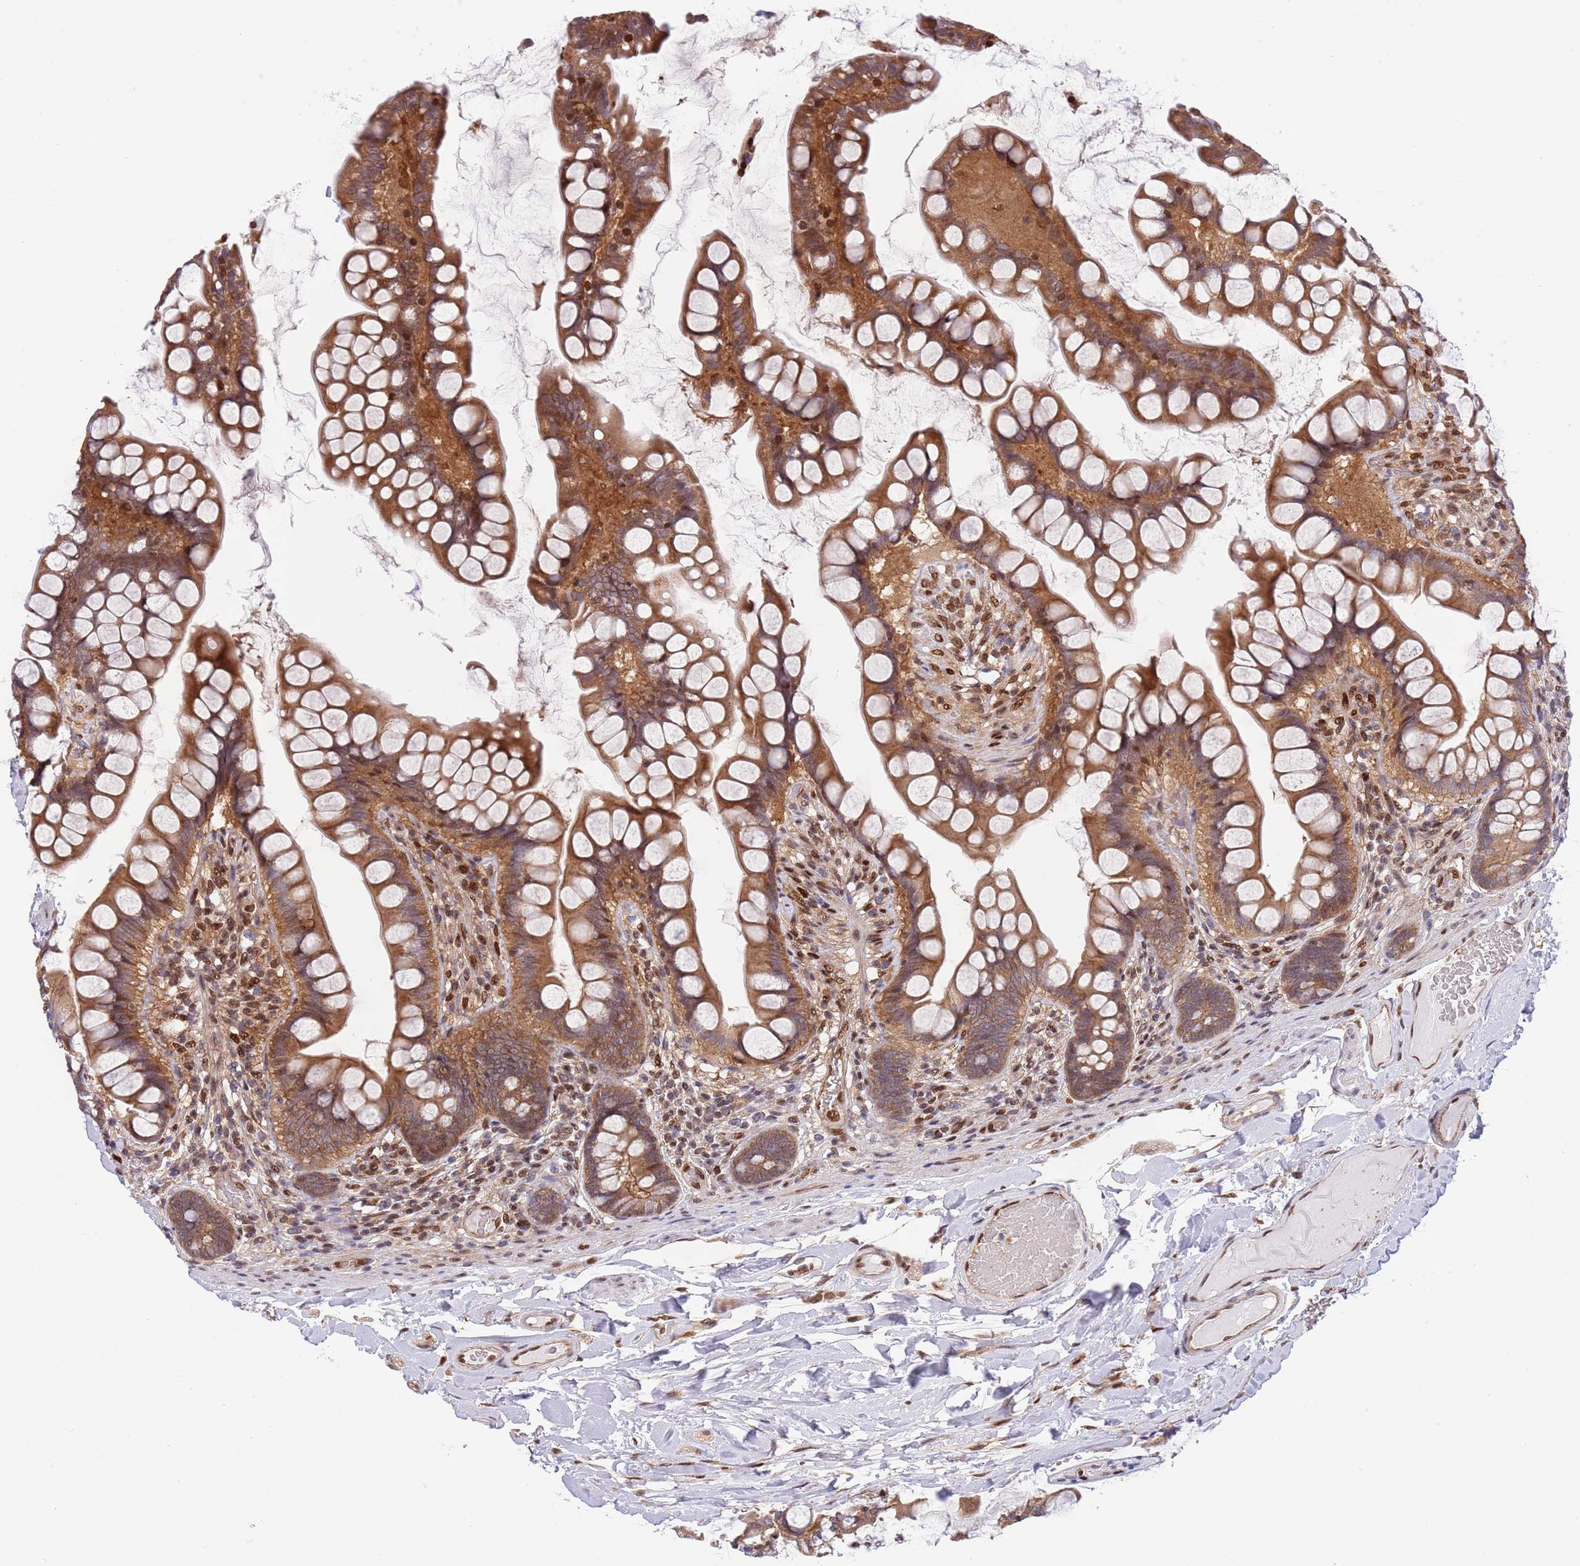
{"staining": {"intensity": "strong", "quantity": ">75%", "location": "cytoplasmic/membranous"}, "tissue": "small intestine", "cell_type": "Glandular cells", "image_type": "normal", "snomed": [{"axis": "morphology", "description": "Normal tissue, NOS"}, {"axis": "topography", "description": "Small intestine"}], "caption": "A high-resolution image shows immunohistochemistry (IHC) staining of normal small intestine, which reveals strong cytoplasmic/membranous expression in approximately >75% of glandular cells.", "gene": "TBX10", "patient": {"sex": "male", "age": 70}}